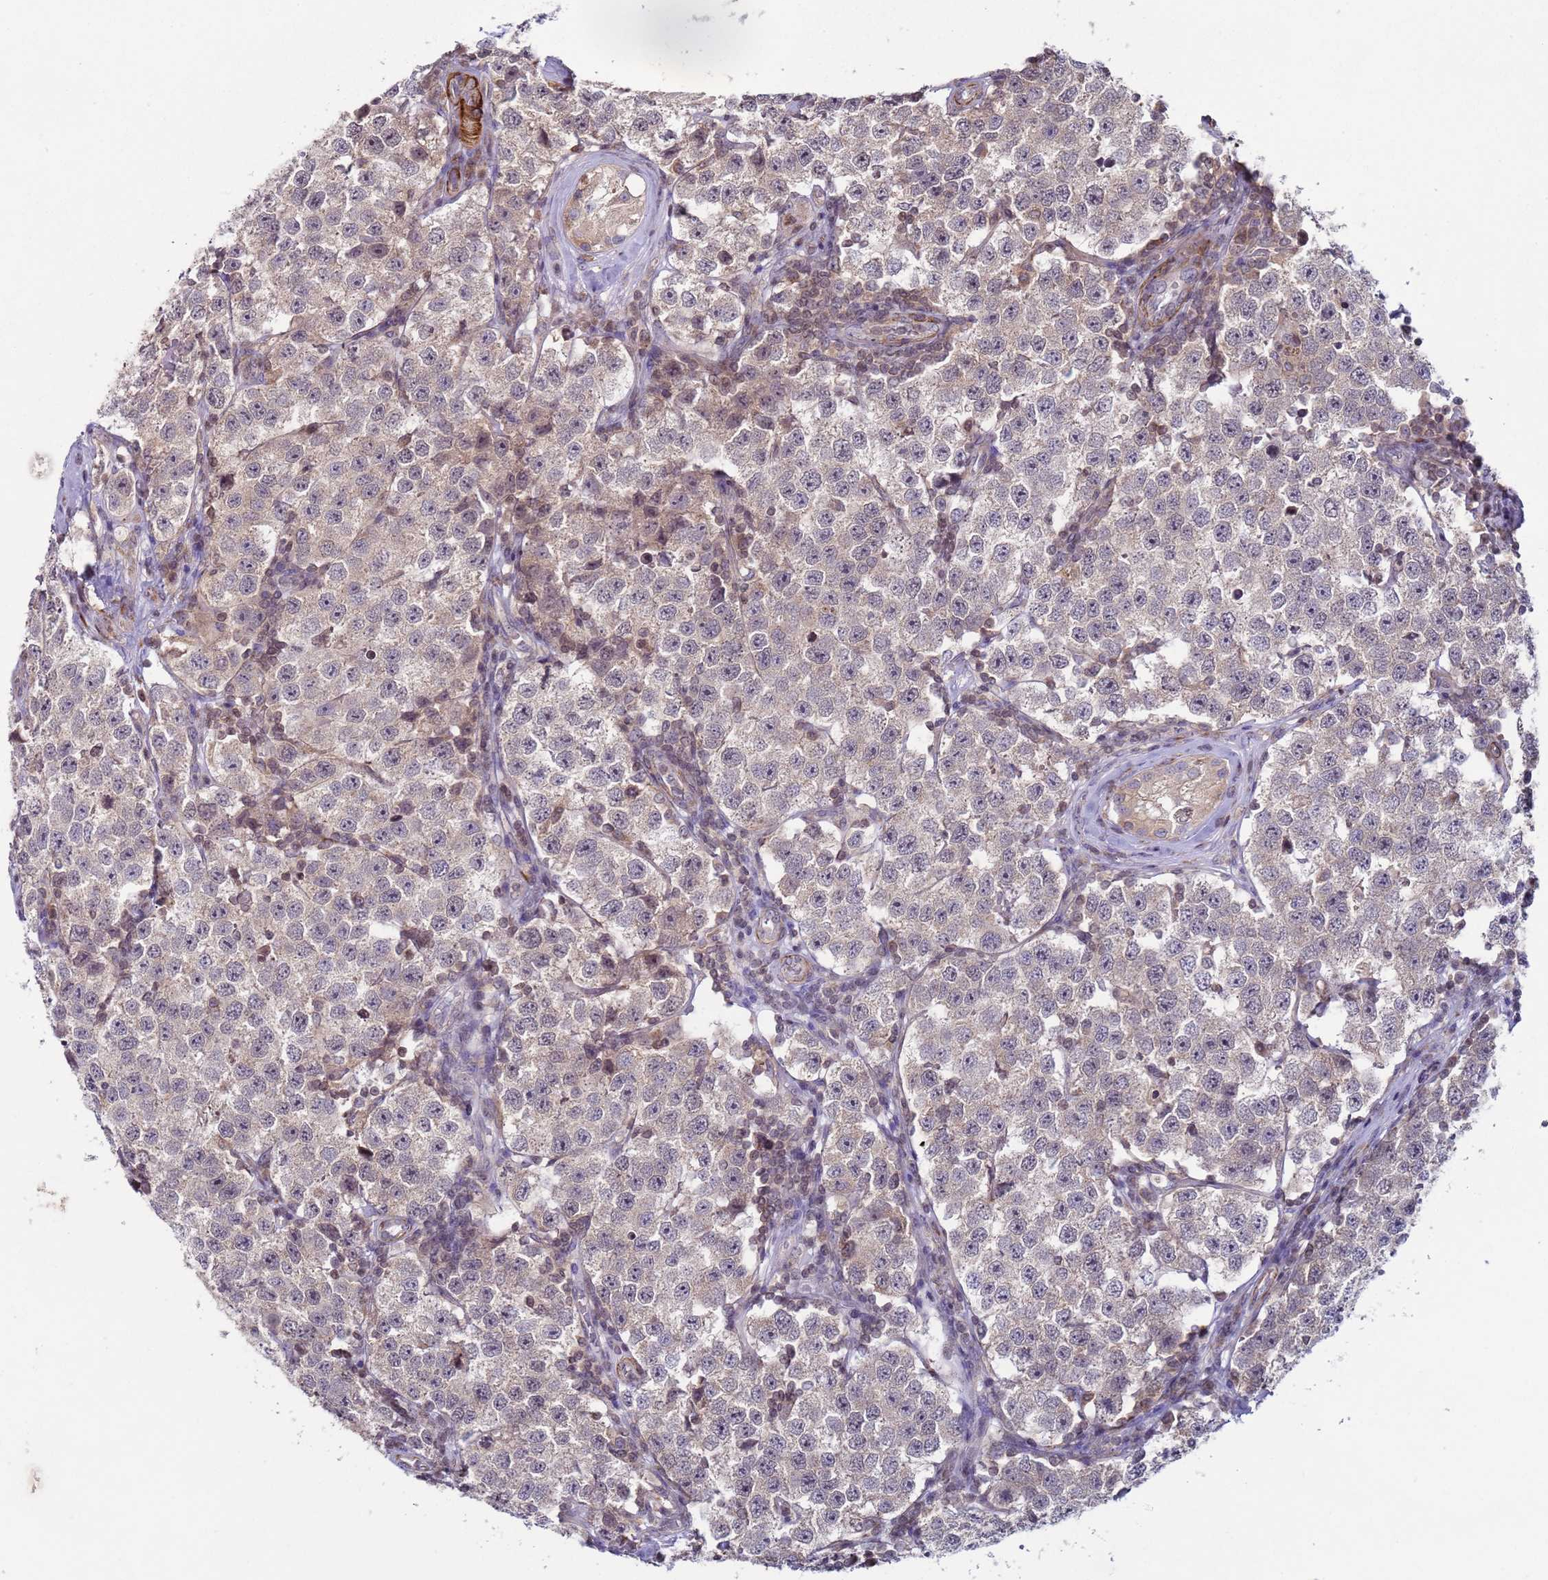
{"staining": {"intensity": "weak", "quantity": "25%-75%", "location": "cytoplasmic/membranous"}, "tissue": "testis cancer", "cell_type": "Tumor cells", "image_type": "cancer", "snomed": [{"axis": "morphology", "description": "Seminoma, NOS"}, {"axis": "topography", "description": "Testis"}], "caption": "IHC staining of testis cancer, which displays low levels of weak cytoplasmic/membranous staining in approximately 25%-75% of tumor cells indicating weak cytoplasmic/membranous protein staining. The staining was performed using DAB (brown) for protein detection and nuclei were counterstained in hematoxylin (blue).", "gene": "SNAPC4", "patient": {"sex": "male", "age": 34}}